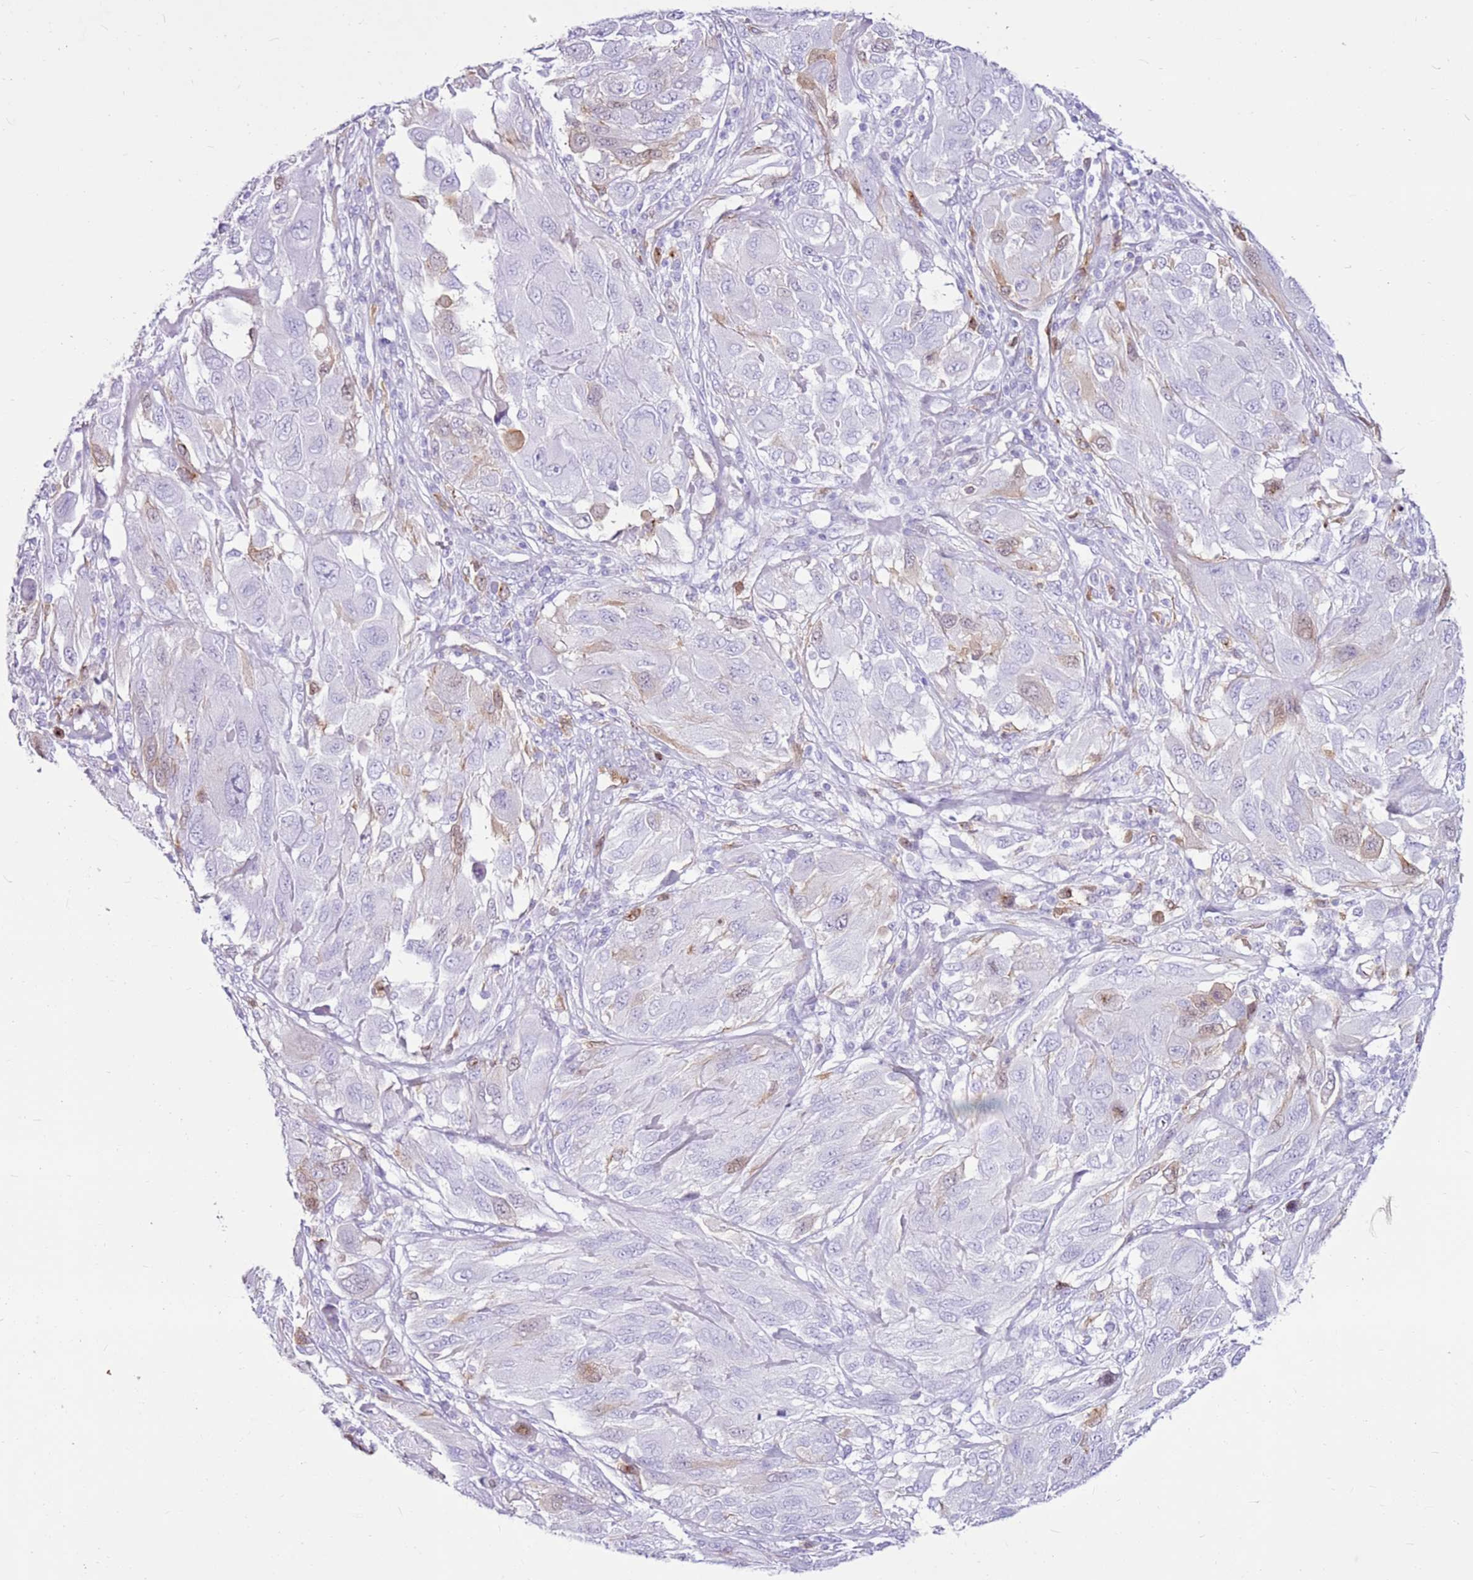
{"staining": {"intensity": "moderate", "quantity": "<25%", "location": "cytoplasmic/membranous"}, "tissue": "melanoma", "cell_type": "Tumor cells", "image_type": "cancer", "snomed": [{"axis": "morphology", "description": "Malignant melanoma, NOS"}, {"axis": "topography", "description": "Skin"}], "caption": "A photomicrograph of human malignant melanoma stained for a protein shows moderate cytoplasmic/membranous brown staining in tumor cells.", "gene": "SPC25", "patient": {"sex": "female", "age": 91}}